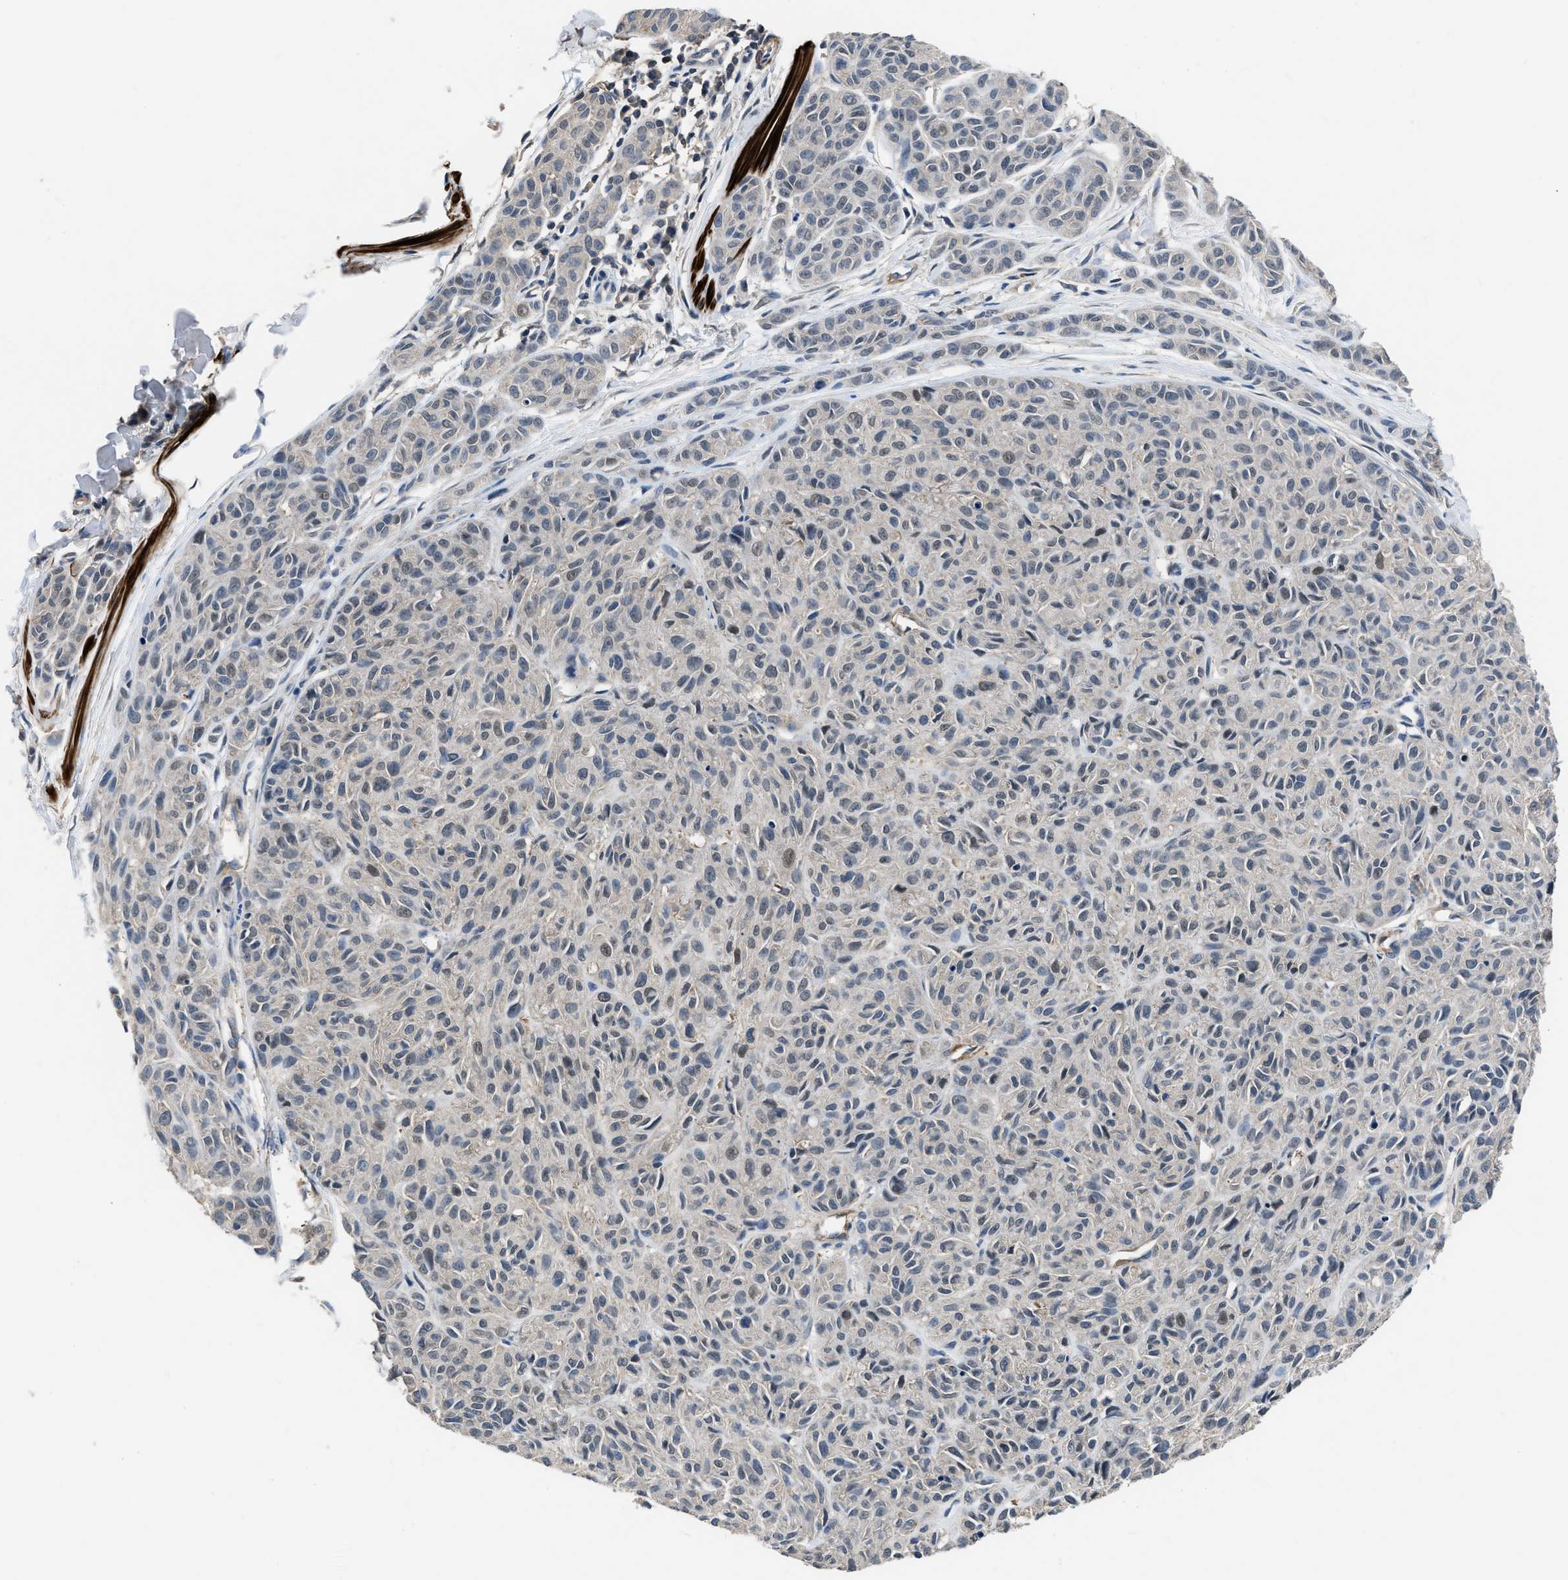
{"staining": {"intensity": "weak", "quantity": "<25%", "location": "nuclear"}, "tissue": "melanoma", "cell_type": "Tumor cells", "image_type": "cancer", "snomed": [{"axis": "morphology", "description": "Malignant melanoma, NOS"}, {"axis": "topography", "description": "Skin"}], "caption": "An image of human malignant melanoma is negative for staining in tumor cells.", "gene": "LANCL2", "patient": {"sex": "male", "age": 62}}